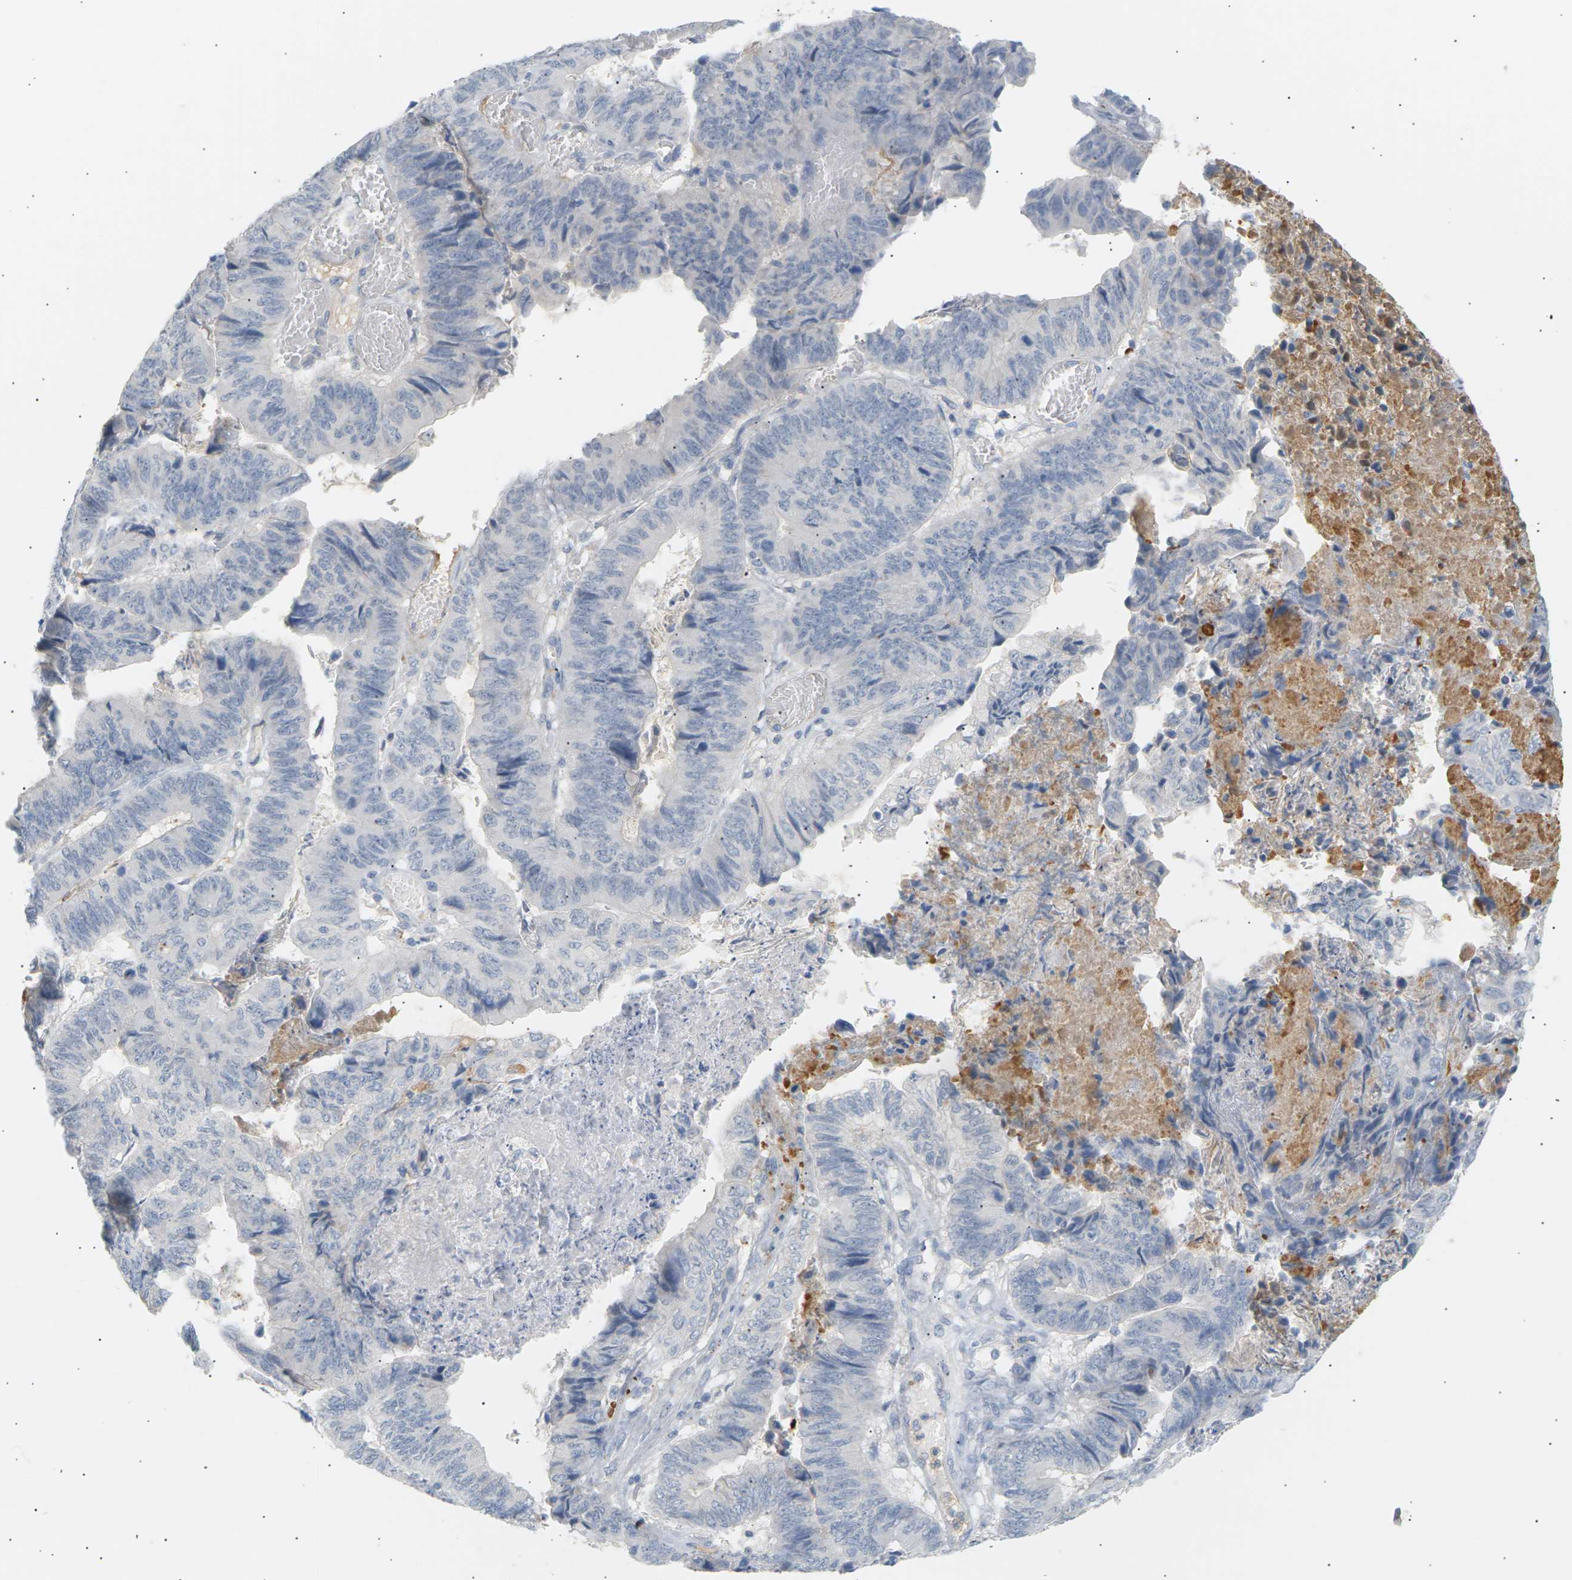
{"staining": {"intensity": "negative", "quantity": "none", "location": "none"}, "tissue": "stomach cancer", "cell_type": "Tumor cells", "image_type": "cancer", "snomed": [{"axis": "morphology", "description": "Adenocarcinoma, NOS"}, {"axis": "topography", "description": "Stomach, lower"}], "caption": "IHC of stomach adenocarcinoma shows no expression in tumor cells.", "gene": "CLU", "patient": {"sex": "male", "age": 77}}